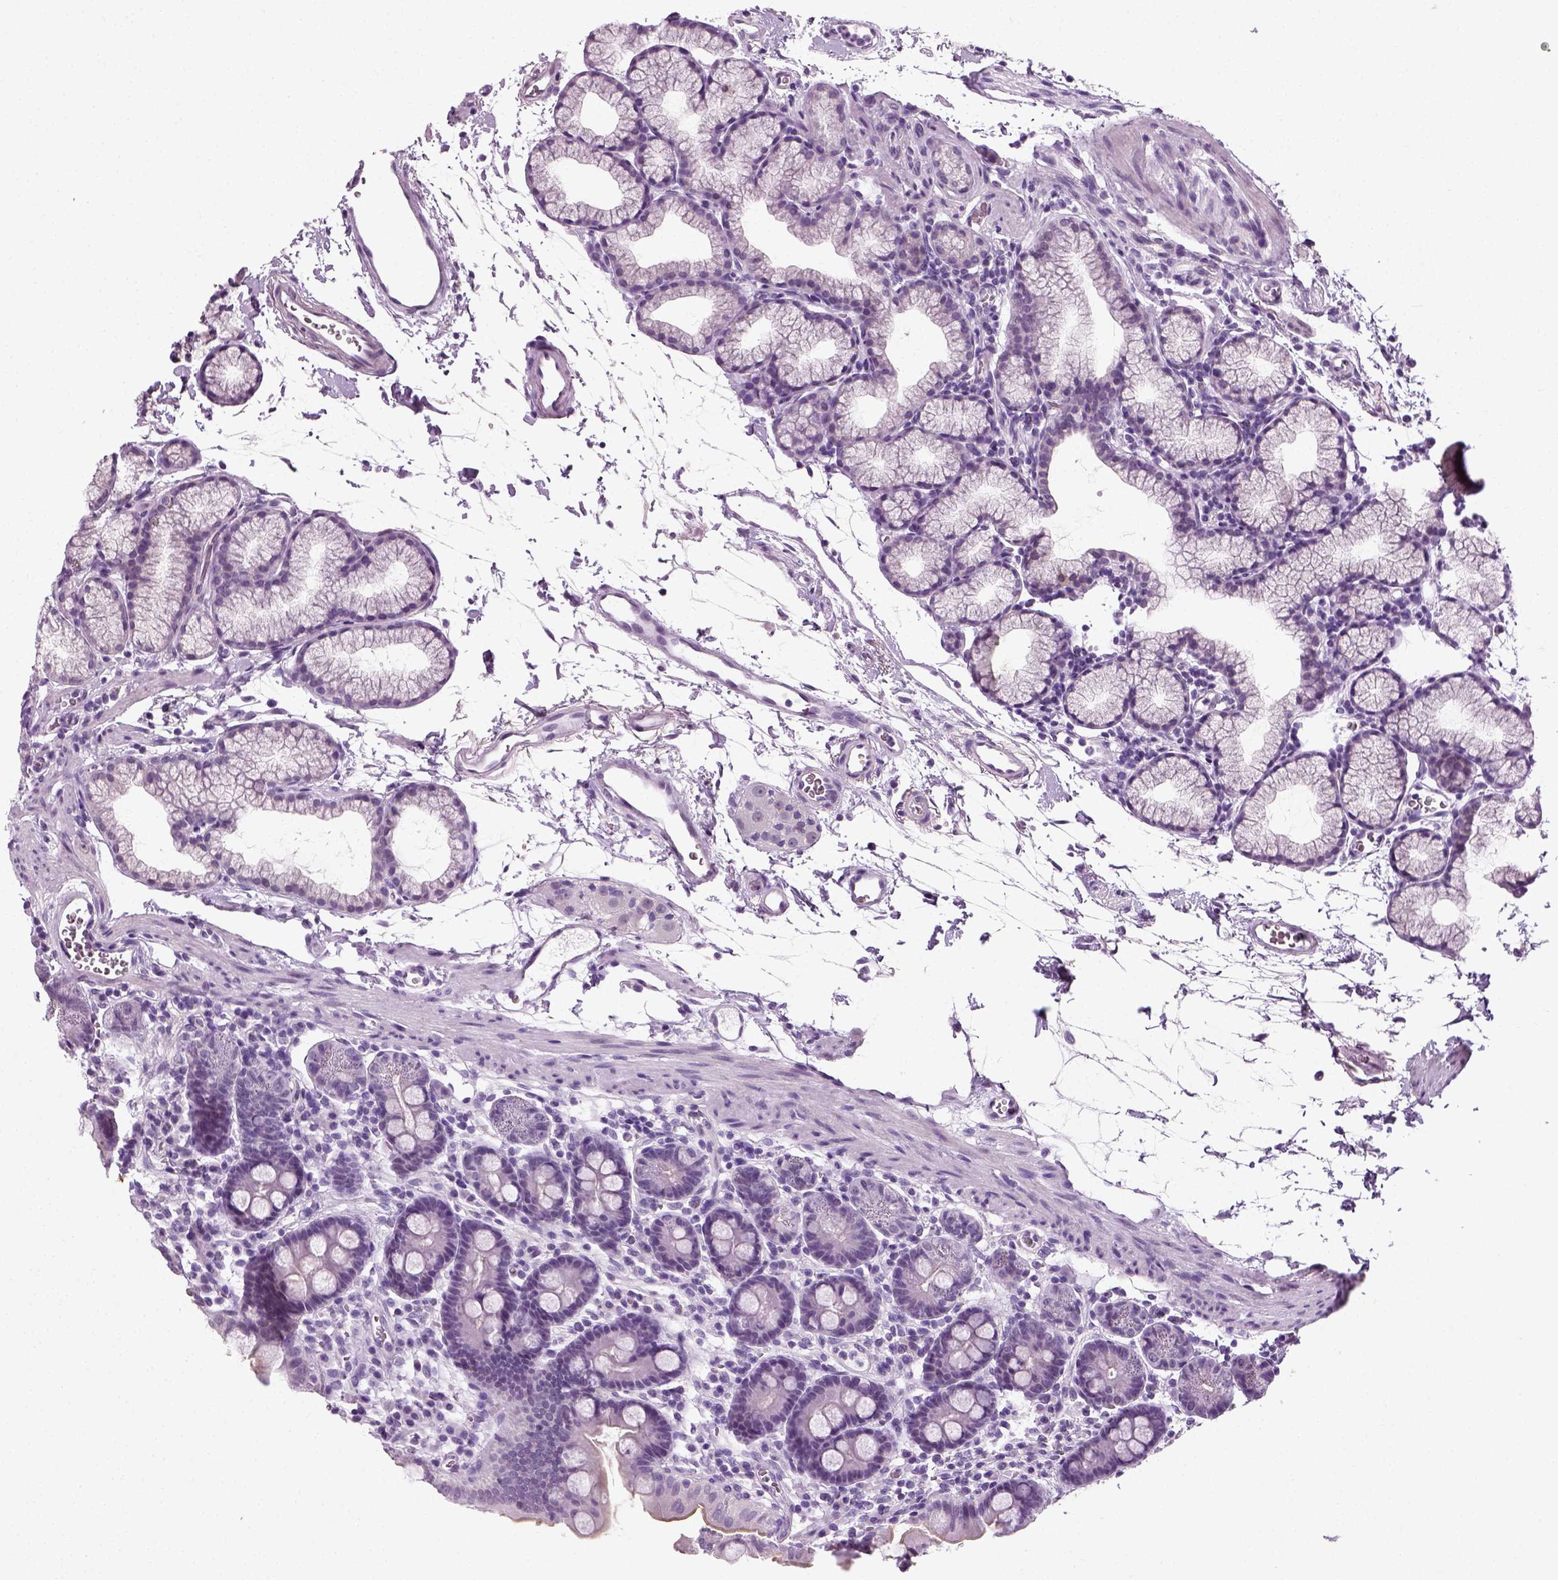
{"staining": {"intensity": "negative", "quantity": "none", "location": "none"}, "tissue": "duodenum", "cell_type": "Glandular cells", "image_type": "normal", "snomed": [{"axis": "morphology", "description": "Normal tissue, NOS"}, {"axis": "topography", "description": "Duodenum"}], "caption": "The image reveals no significant staining in glandular cells of duodenum.", "gene": "SPATA31E1", "patient": {"sex": "male", "age": 59}}